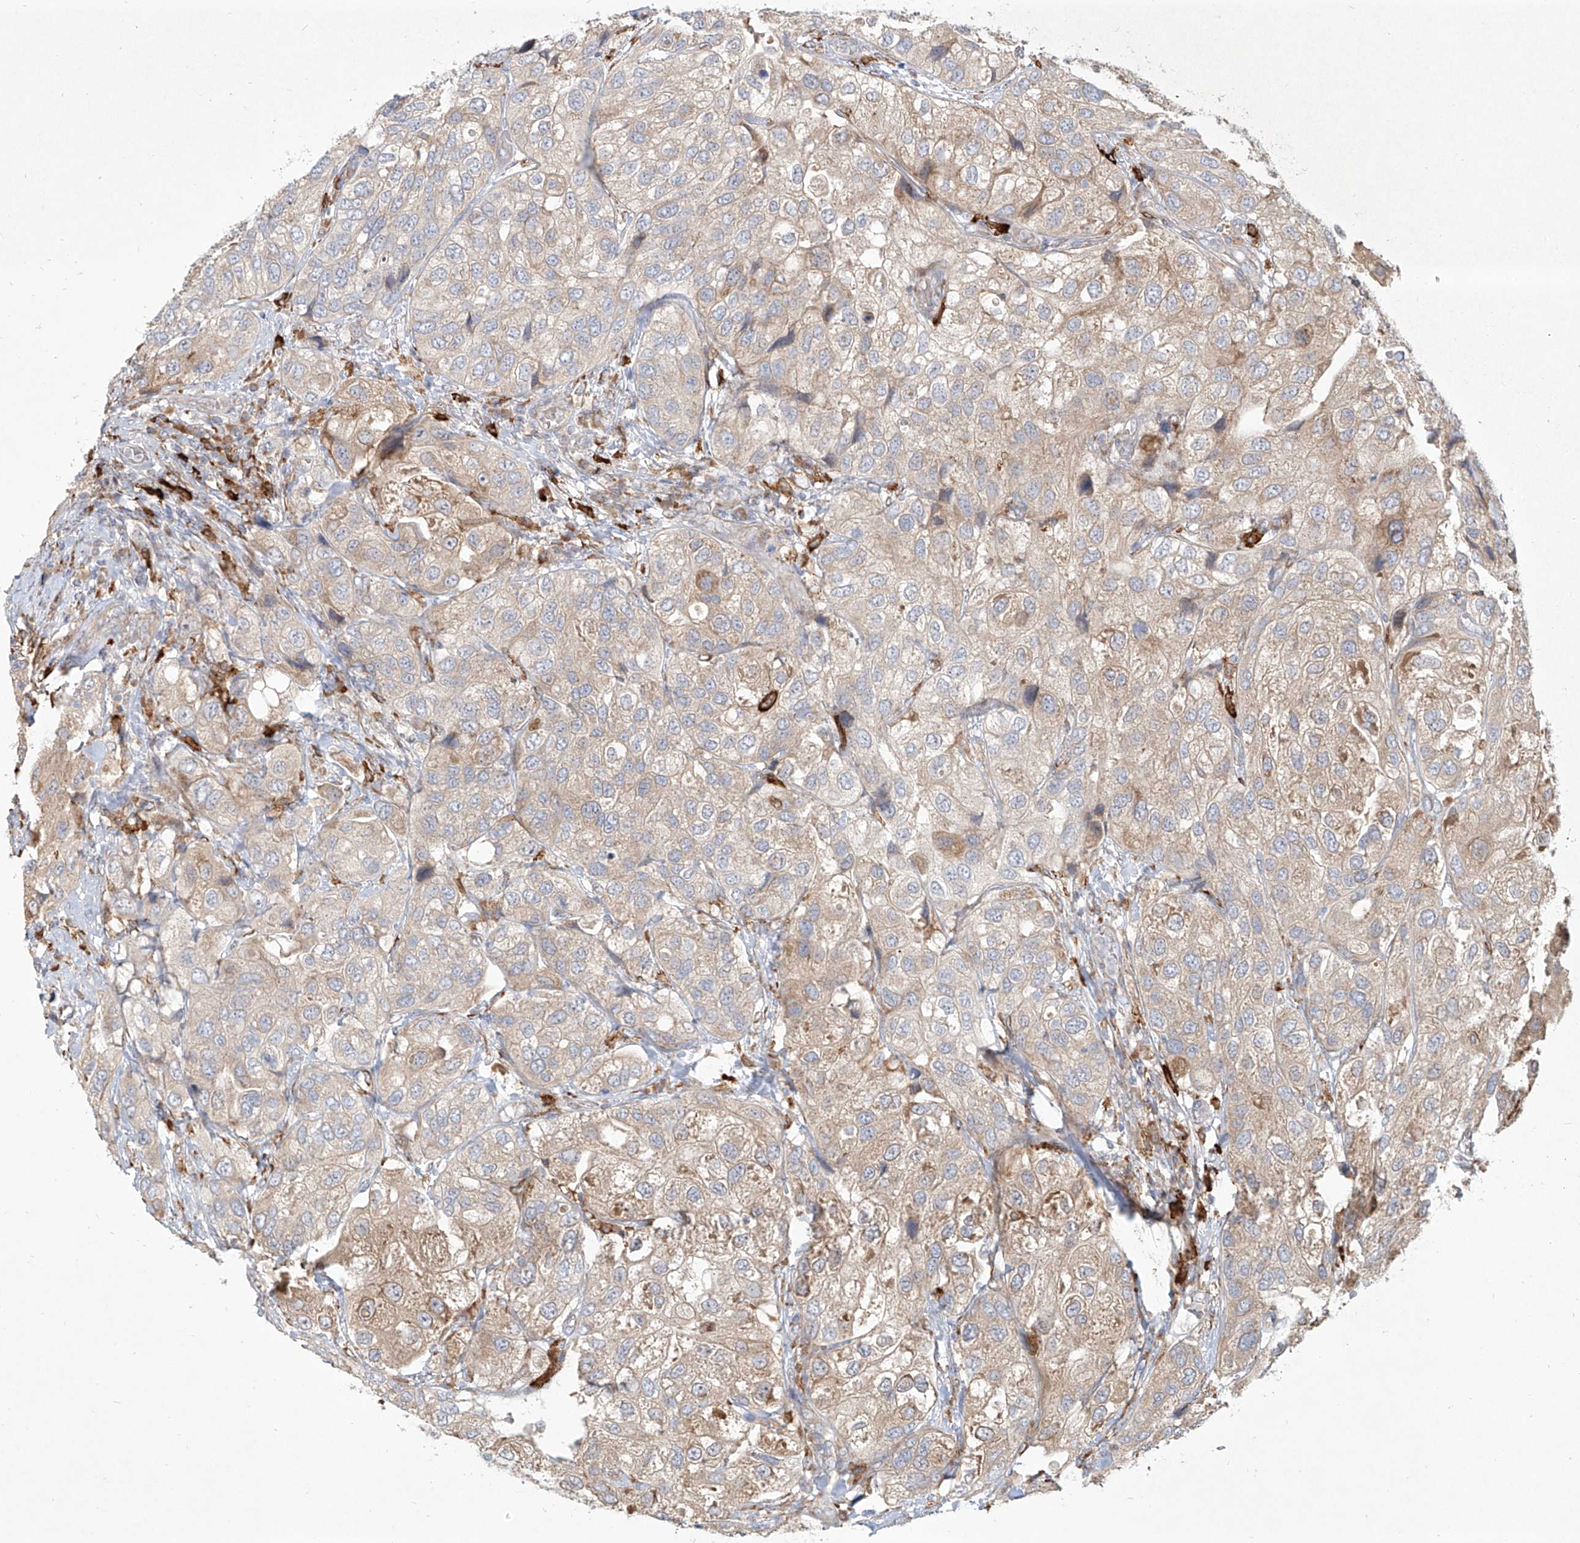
{"staining": {"intensity": "weak", "quantity": "25%-75%", "location": "cytoplasmic/membranous"}, "tissue": "urothelial cancer", "cell_type": "Tumor cells", "image_type": "cancer", "snomed": [{"axis": "morphology", "description": "Urothelial carcinoma, High grade"}, {"axis": "topography", "description": "Urinary bladder"}], "caption": "A histopathology image showing weak cytoplasmic/membranous expression in about 25%-75% of tumor cells in urothelial cancer, as visualized by brown immunohistochemical staining.", "gene": "CD209", "patient": {"sex": "female", "age": 64}}